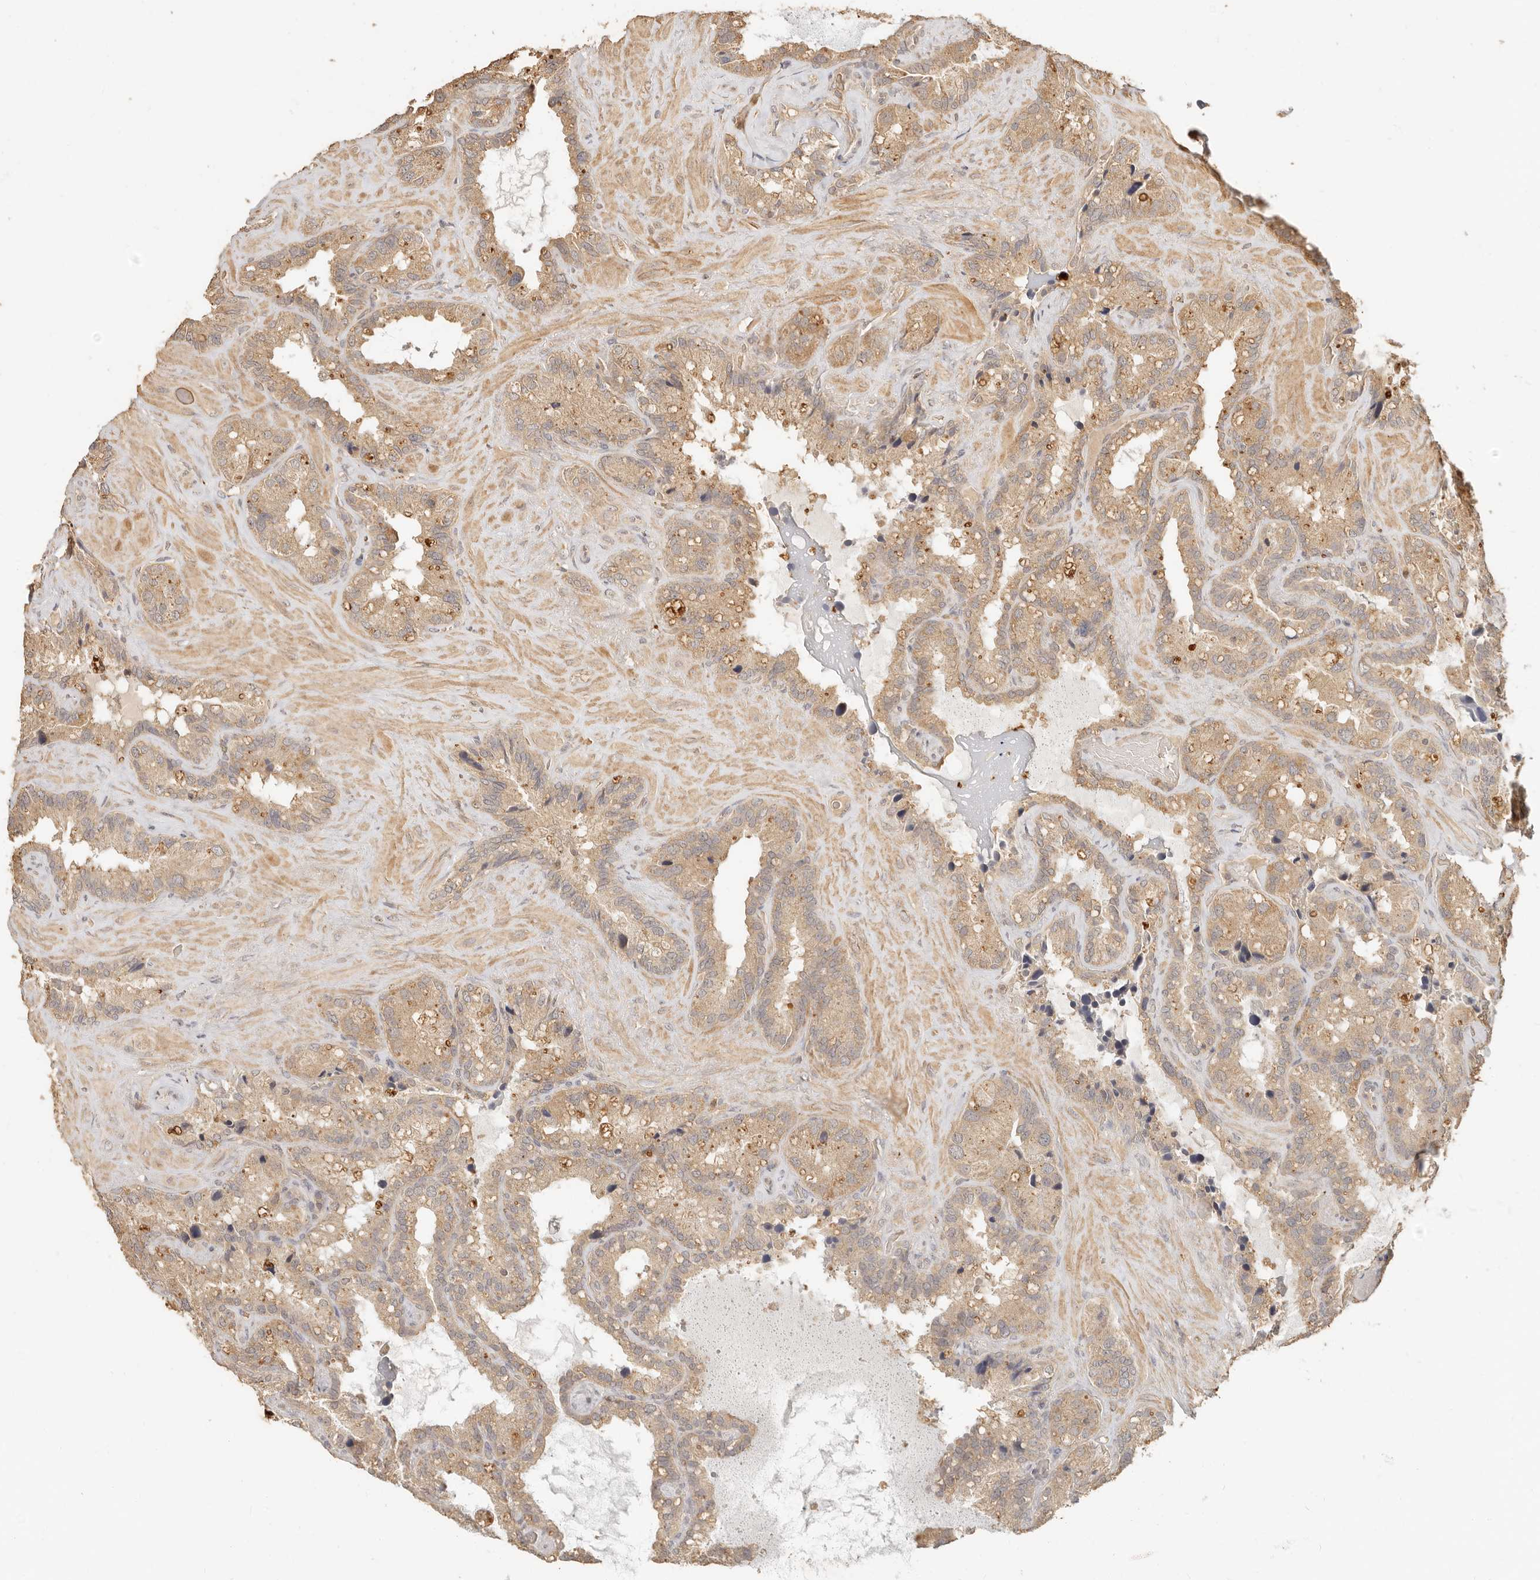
{"staining": {"intensity": "weak", "quantity": ">75%", "location": "cytoplasmic/membranous"}, "tissue": "seminal vesicle", "cell_type": "Glandular cells", "image_type": "normal", "snomed": [{"axis": "morphology", "description": "Normal tissue, NOS"}, {"axis": "topography", "description": "Prostate"}, {"axis": "topography", "description": "Seminal veicle"}], "caption": "A brown stain labels weak cytoplasmic/membranous expression of a protein in glandular cells of normal seminal vesicle. (IHC, brightfield microscopy, high magnification).", "gene": "INTS11", "patient": {"sex": "male", "age": 68}}